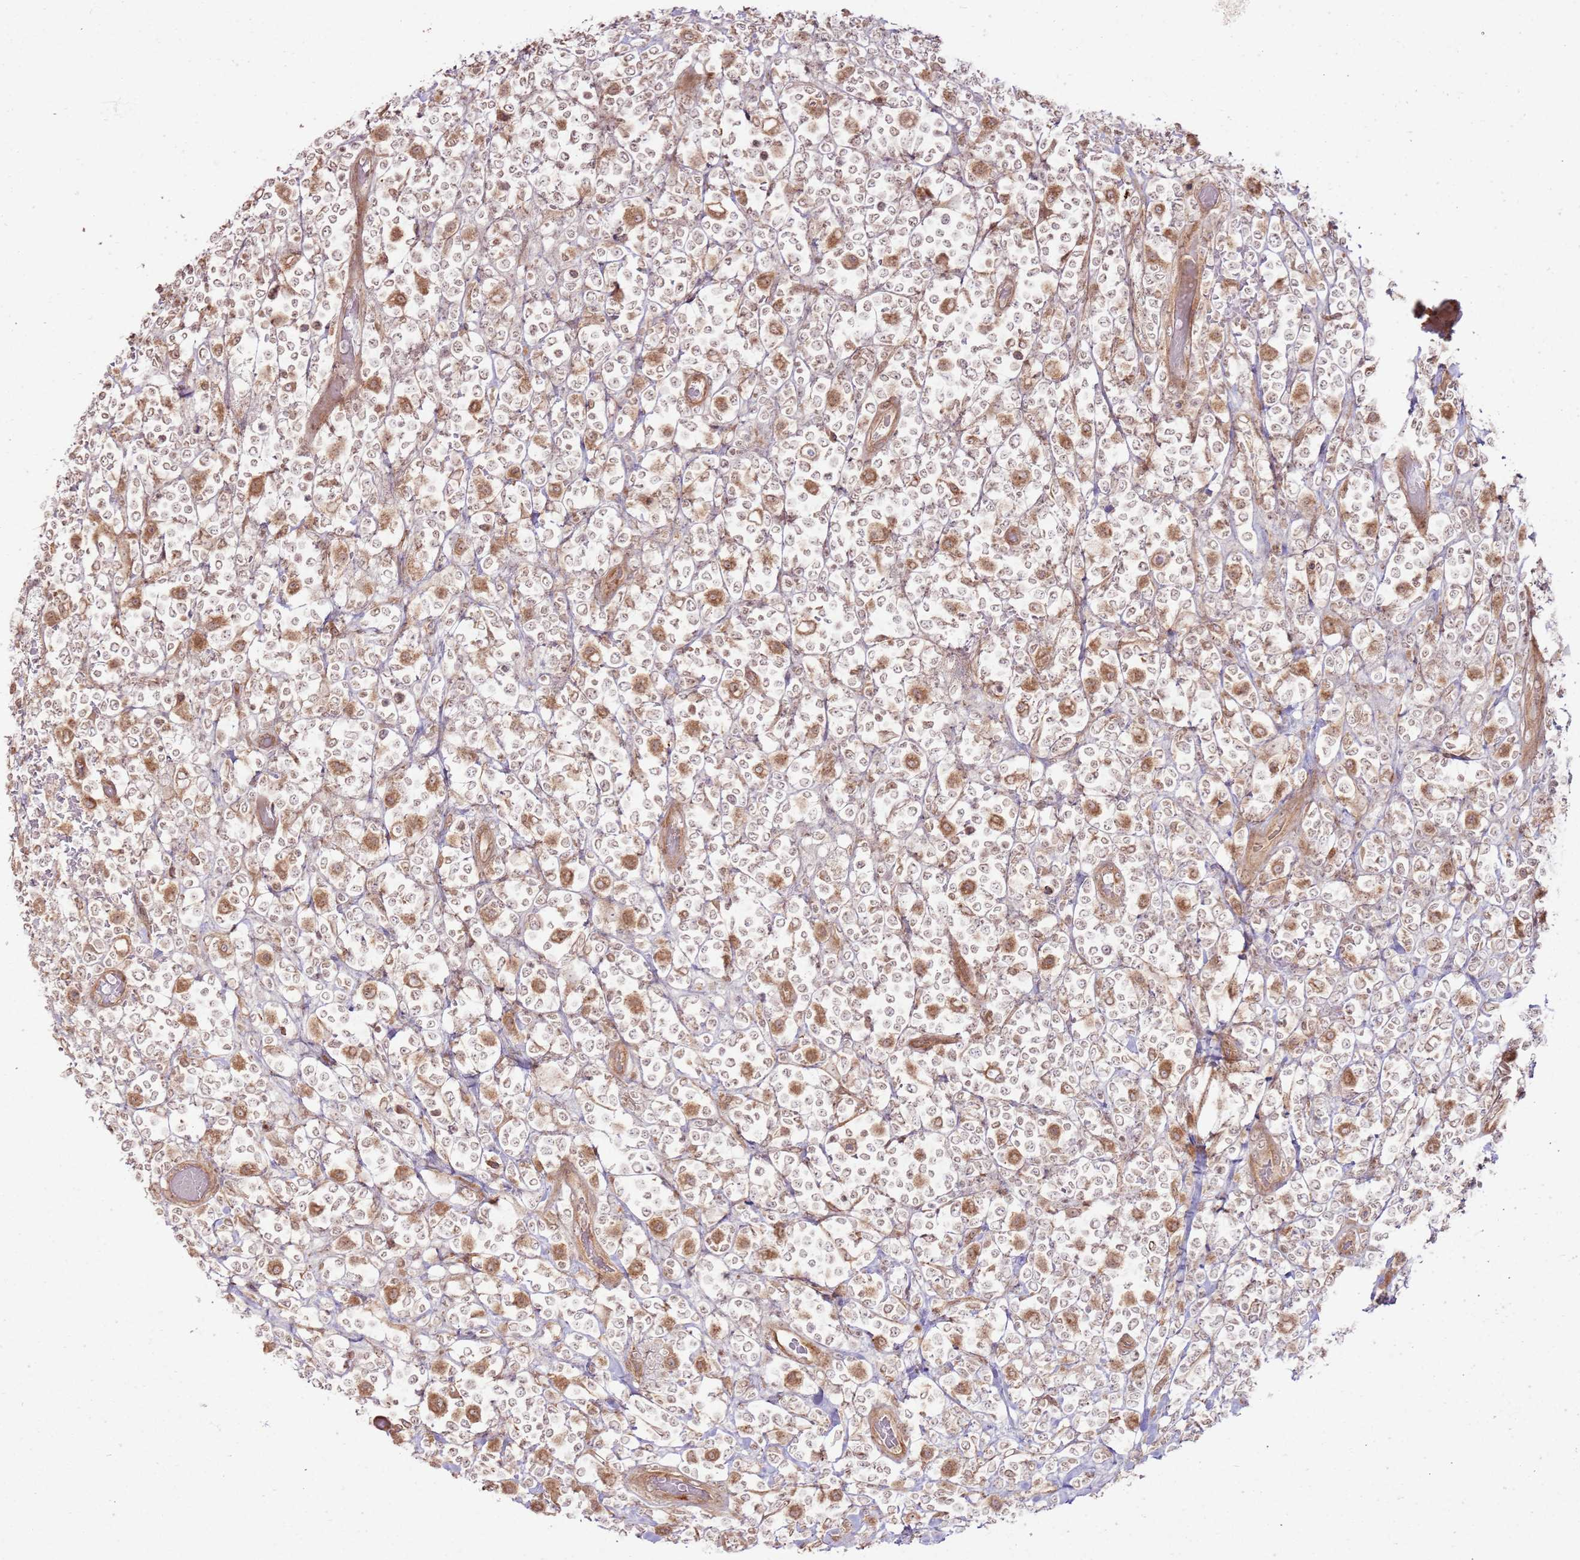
{"staining": {"intensity": "moderate", "quantity": "25%-75%", "location": "cytoplasmic/membranous,nuclear"}, "tissue": "lymphoma", "cell_type": "Tumor cells", "image_type": "cancer", "snomed": [{"axis": "morphology", "description": "Malignant lymphoma, non-Hodgkin's type, High grade"}, {"axis": "topography", "description": "Colon"}], "caption": "High-power microscopy captured an immunohistochemistry histopathology image of high-grade malignant lymphoma, non-Hodgkin's type, revealing moderate cytoplasmic/membranous and nuclear expression in approximately 25%-75% of tumor cells. Using DAB (3,3'-diaminobenzidine) (brown) and hematoxylin (blue) stains, captured at high magnification using brightfield microscopy.", "gene": "ZNF623", "patient": {"sex": "female", "age": 53}}